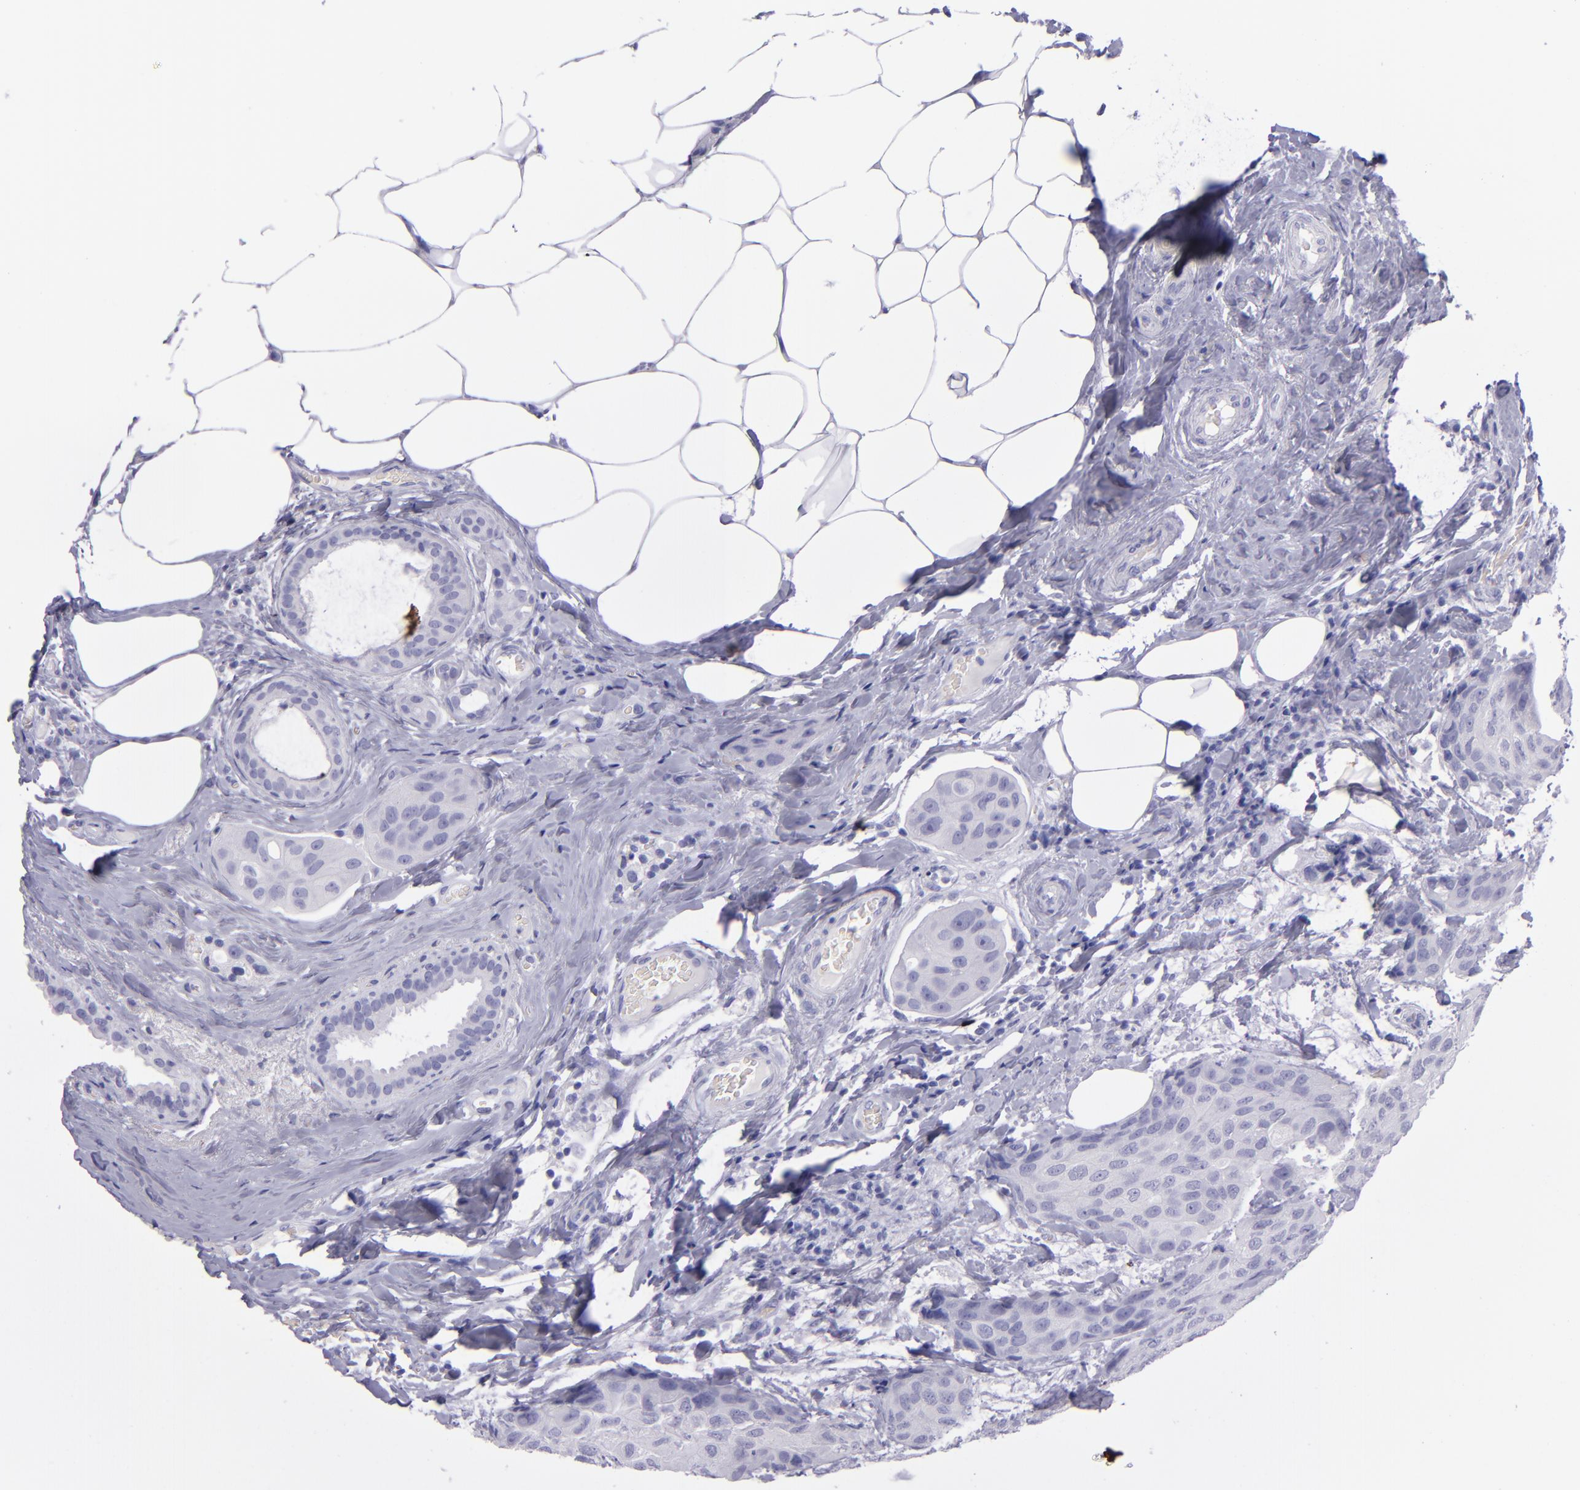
{"staining": {"intensity": "negative", "quantity": "none", "location": "none"}, "tissue": "breast cancer", "cell_type": "Tumor cells", "image_type": "cancer", "snomed": [{"axis": "morphology", "description": "Duct carcinoma"}, {"axis": "topography", "description": "Breast"}], "caption": "The IHC image has no significant positivity in tumor cells of infiltrating ductal carcinoma (breast) tissue.", "gene": "TNNT3", "patient": {"sex": "female", "age": 68}}